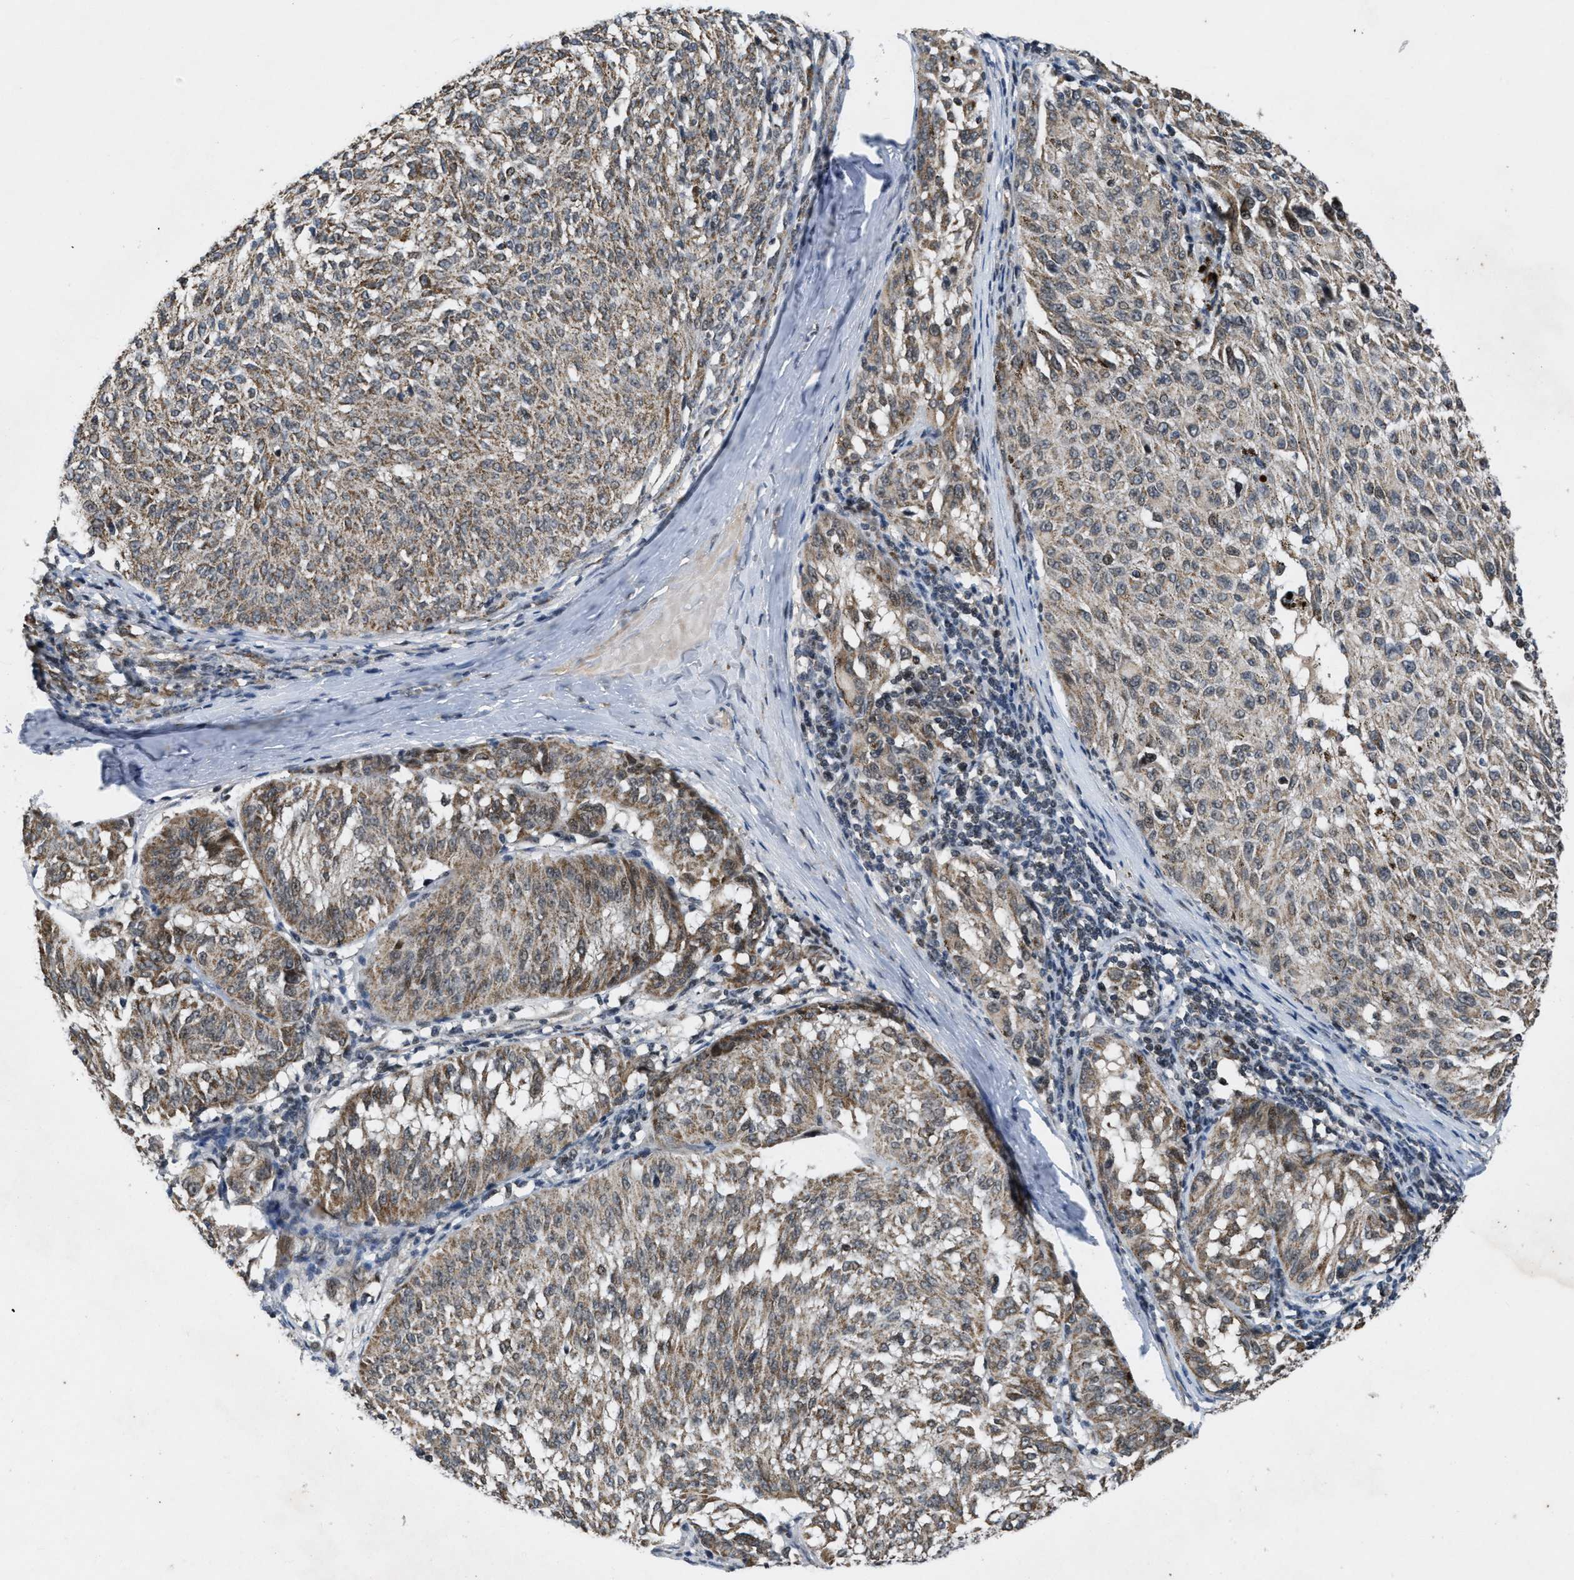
{"staining": {"intensity": "weak", "quantity": ">75%", "location": "cytoplasmic/membranous"}, "tissue": "melanoma", "cell_type": "Tumor cells", "image_type": "cancer", "snomed": [{"axis": "morphology", "description": "Malignant melanoma, NOS"}, {"axis": "topography", "description": "Skin"}], "caption": "Protein expression analysis of human malignant melanoma reveals weak cytoplasmic/membranous staining in about >75% of tumor cells. Immunohistochemistry stains the protein of interest in brown and the nuclei are stained blue.", "gene": "ZNHIT1", "patient": {"sex": "female", "age": 72}}